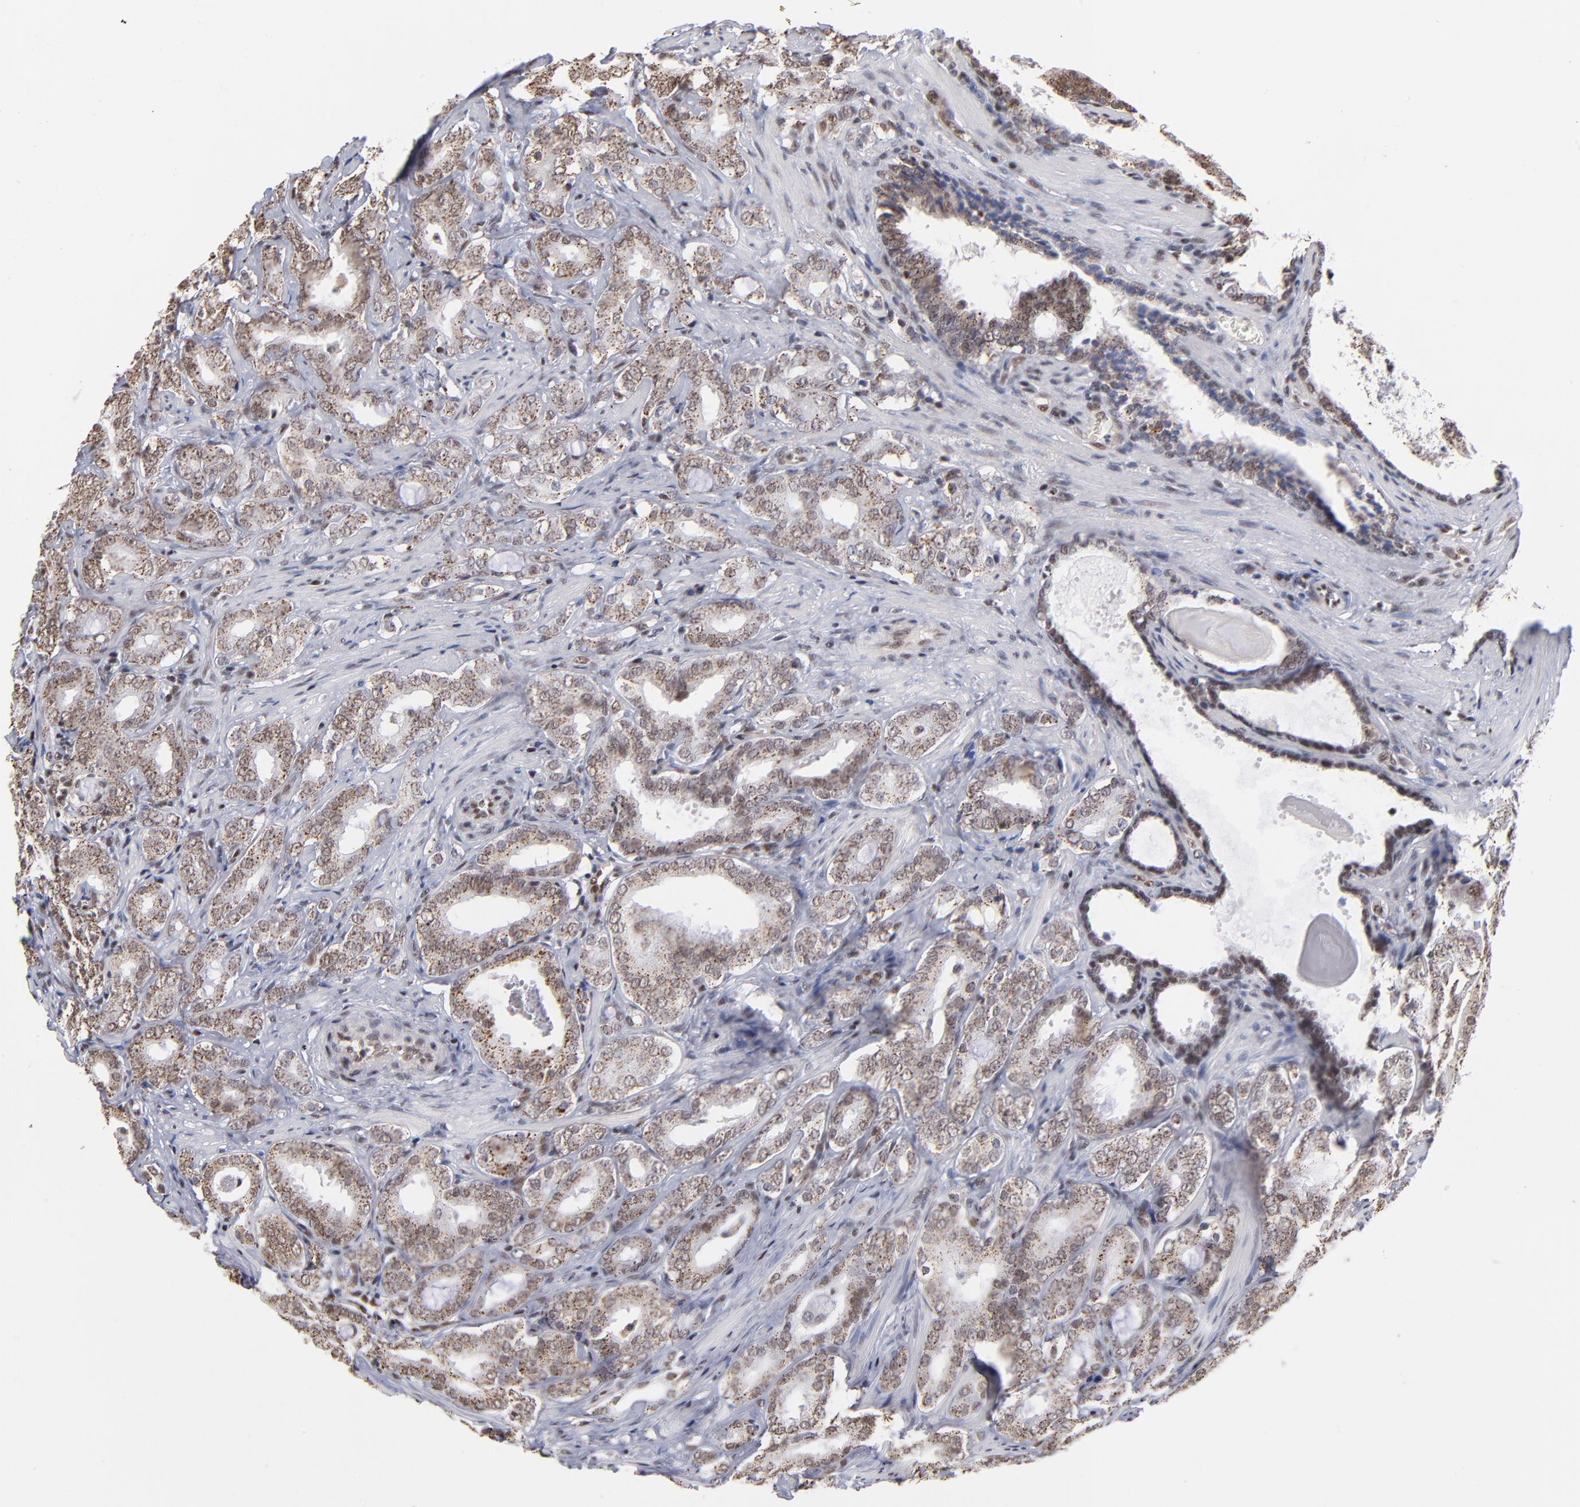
{"staining": {"intensity": "weak", "quantity": ">75%", "location": "cytoplasmic/membranous"}, "tissue": "prostate cancer", "cell_type": "Tumor cells", "image_type": "cancer", "snomed": [{"axis": "morphology", "description": "Adenocarcinoma, Low grade"}, {"axis": "topography", "description": "Prostate"}], "caption": "This histopathology image exhibits prostate adenocarcinoma (low-grade) stained with IHC to label a protein in brown. The cytoplasmic/membranous of tumor cells show weak positivity for the protein. Nuclei are counter-stained blue.", "gene": "GABPA", "patient": {"sex": "male", "age": 59}}